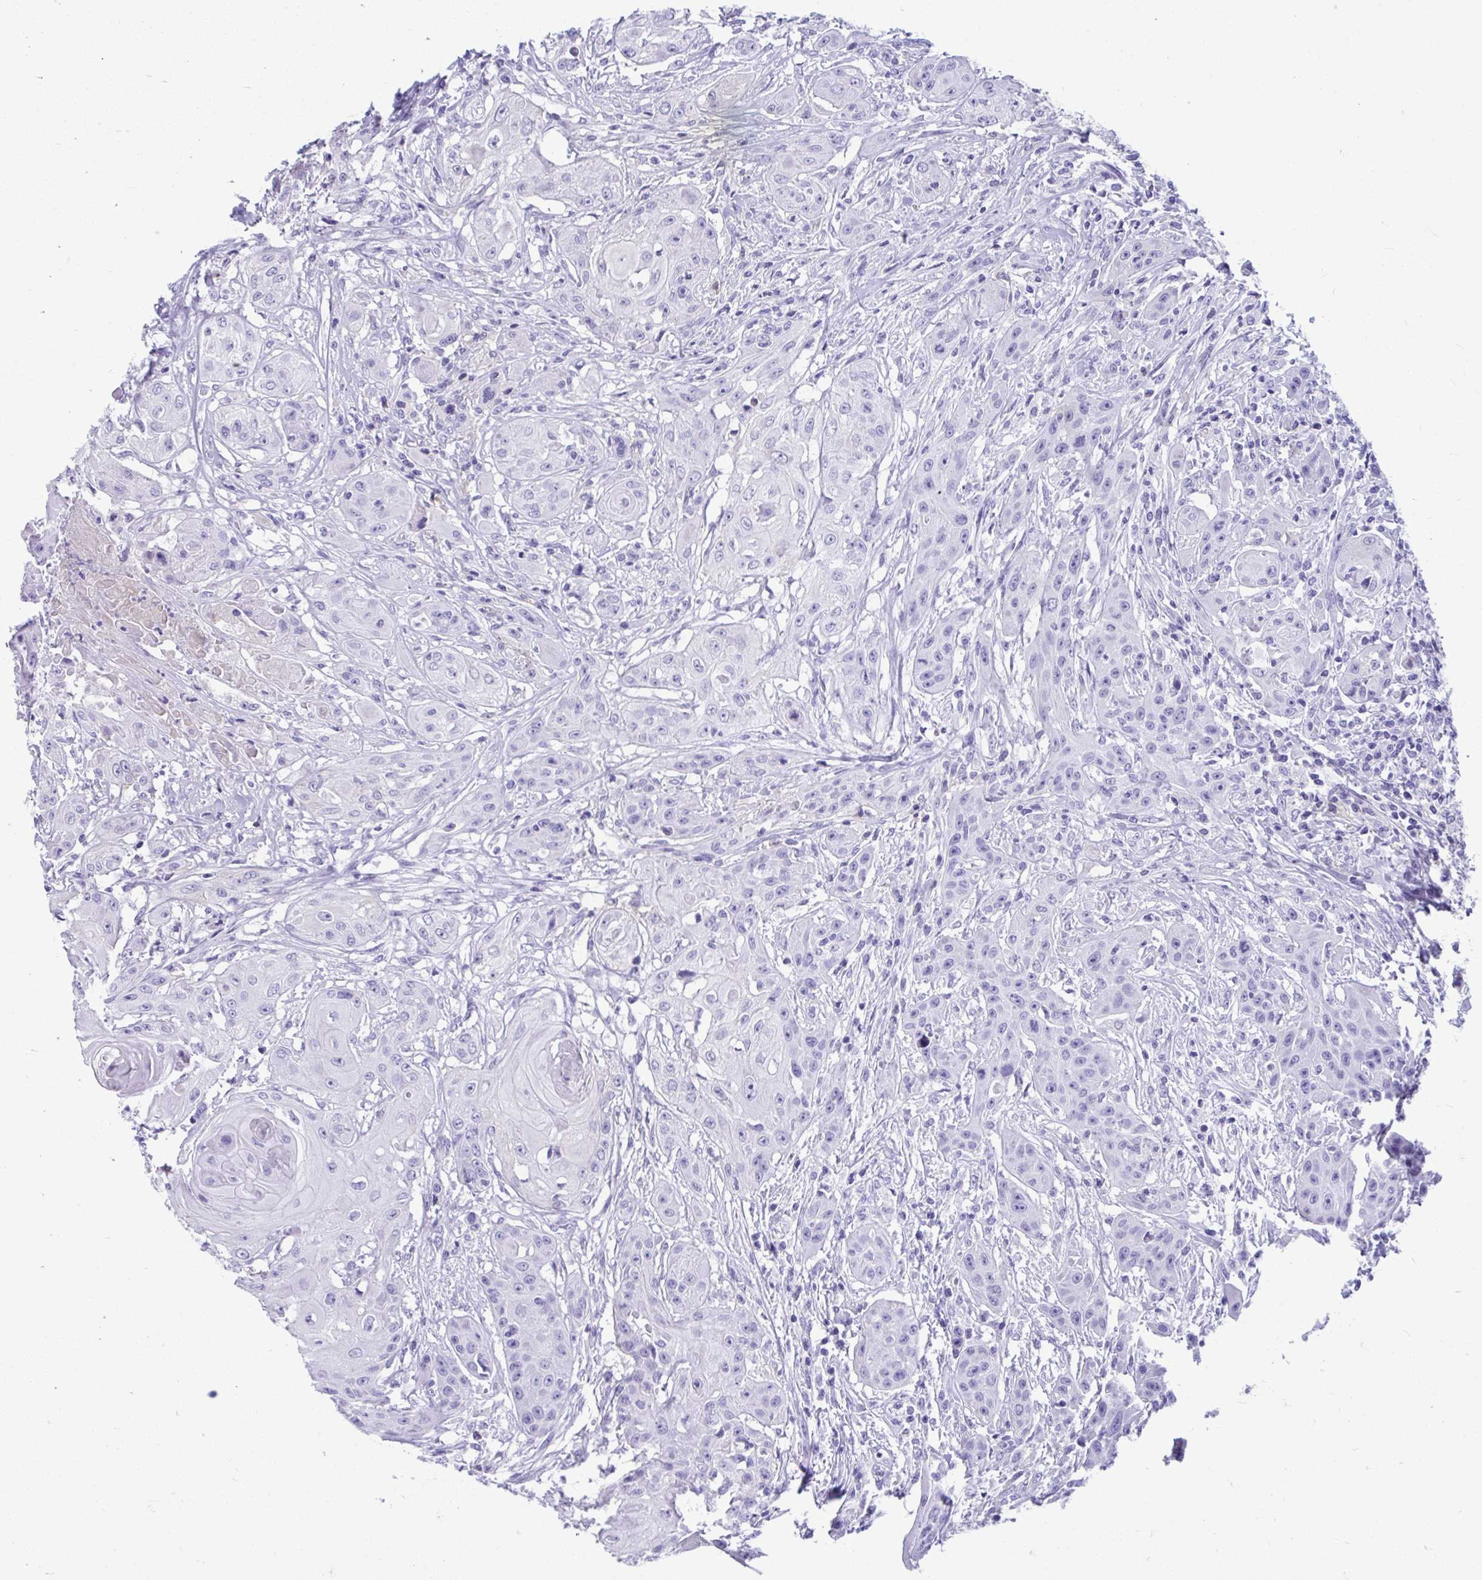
{"staining": {"intensity": "negative", "quantity": "none", "location": "none"}, "tissue": "head and neck cancer", "cell_type": "Tumor cells", "image_type": "cancer", "snomed": [{"axis": "morphology", "description": "Squamous cell carcinoma, NOS"}, {"axis": "topography", "description": "Oral tissue"}, {"axis": "topography", "description": "Head-Neck"}, {"axis": "topography", "description": "Neck, NOS"}], "caption": "The IHC photomicrograph has no significant expression in tumor cells of head and neck cancer (squamous cell carcinoma) tissue.", "gene": "SMIM9", "patient": {"sex": "female", "age": 55}}